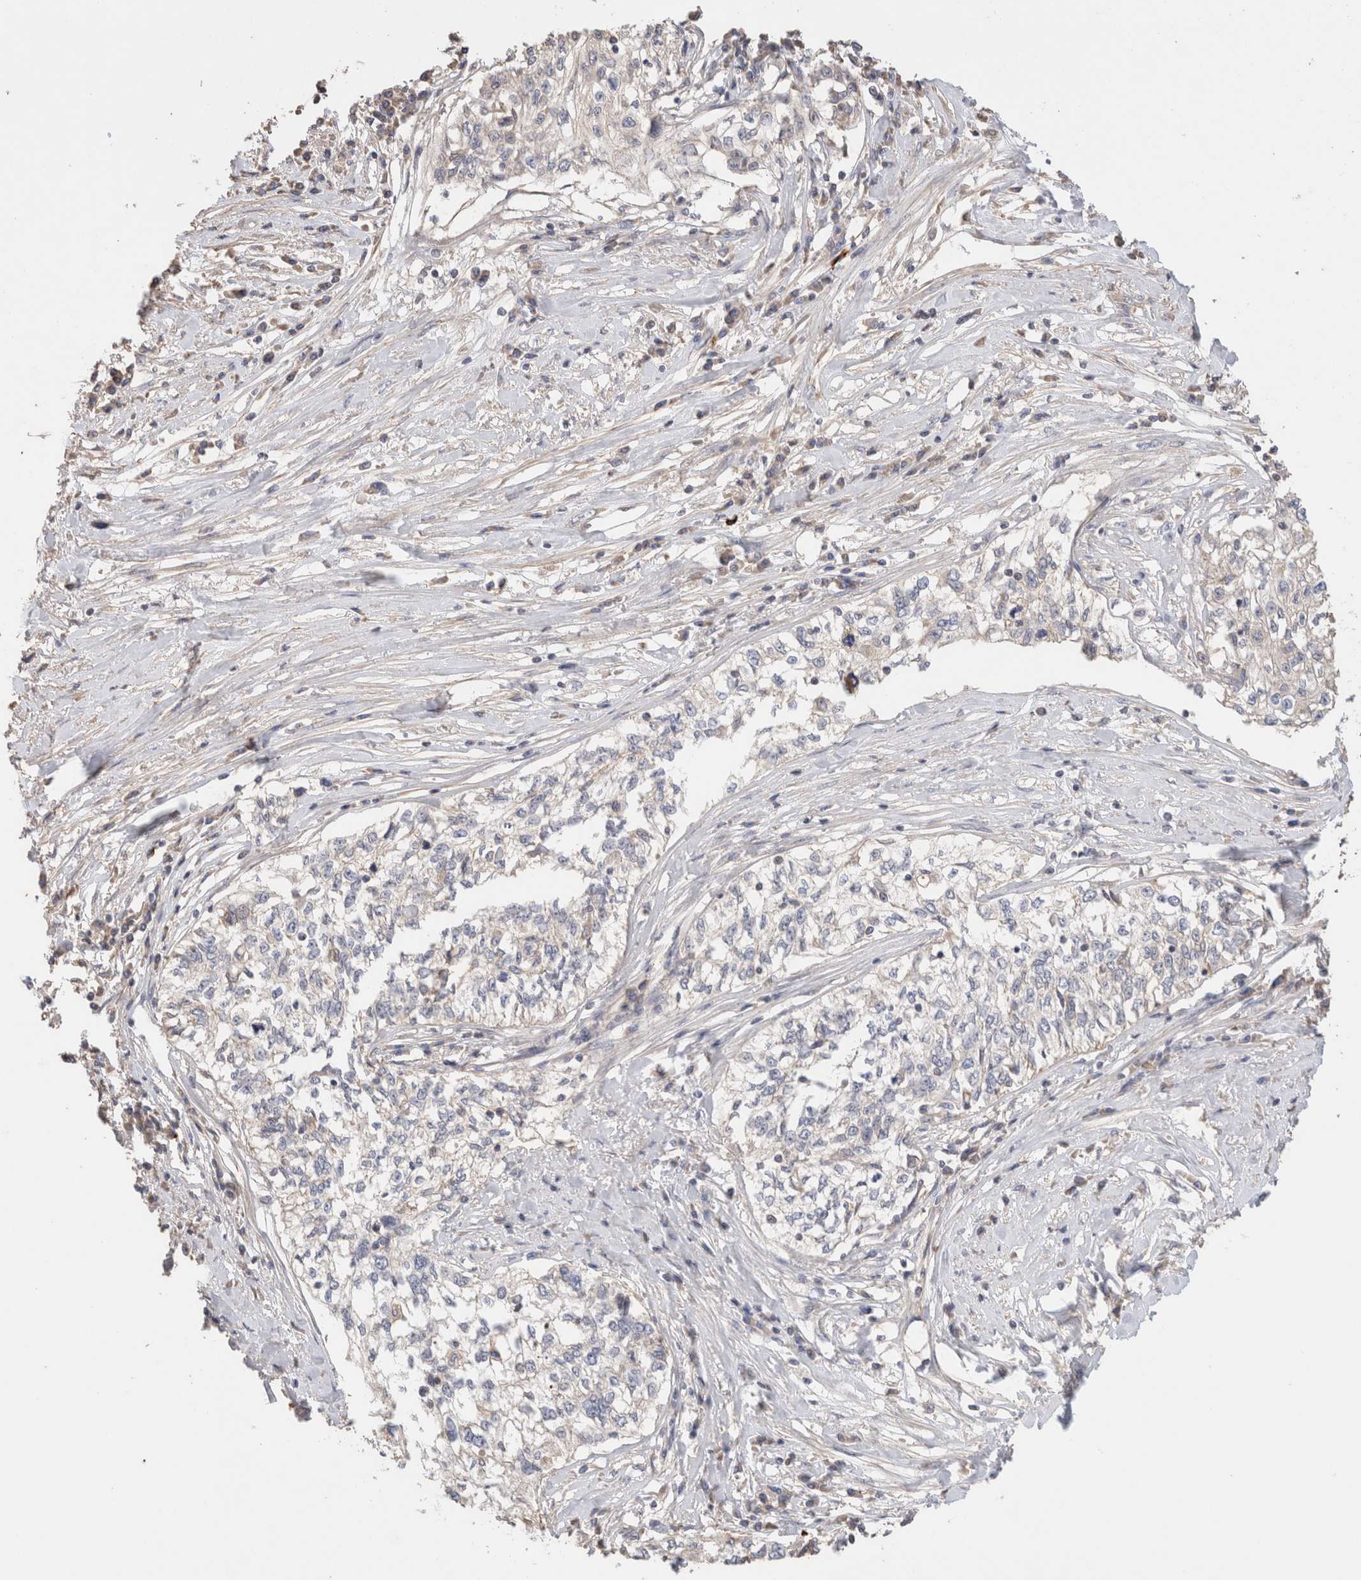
{"staining": {"intensity": "negative", "quantity": "none", "location": "none"}, "tissue": "cervical cancer", "cell_type": "Tumor cells", "image_type": "cancer", "snomed": [{"axis": "morphology", "description": "Squamous cell carcinoma, NOS"}, {"axis": "topography", "description": "Cervix"}], "caption": "This is an IHC micrograph of human cervical cancer. There is no staining in tumor cells.", "gene": "PROS1", "patient": {"sex": "female", "age": 57}}